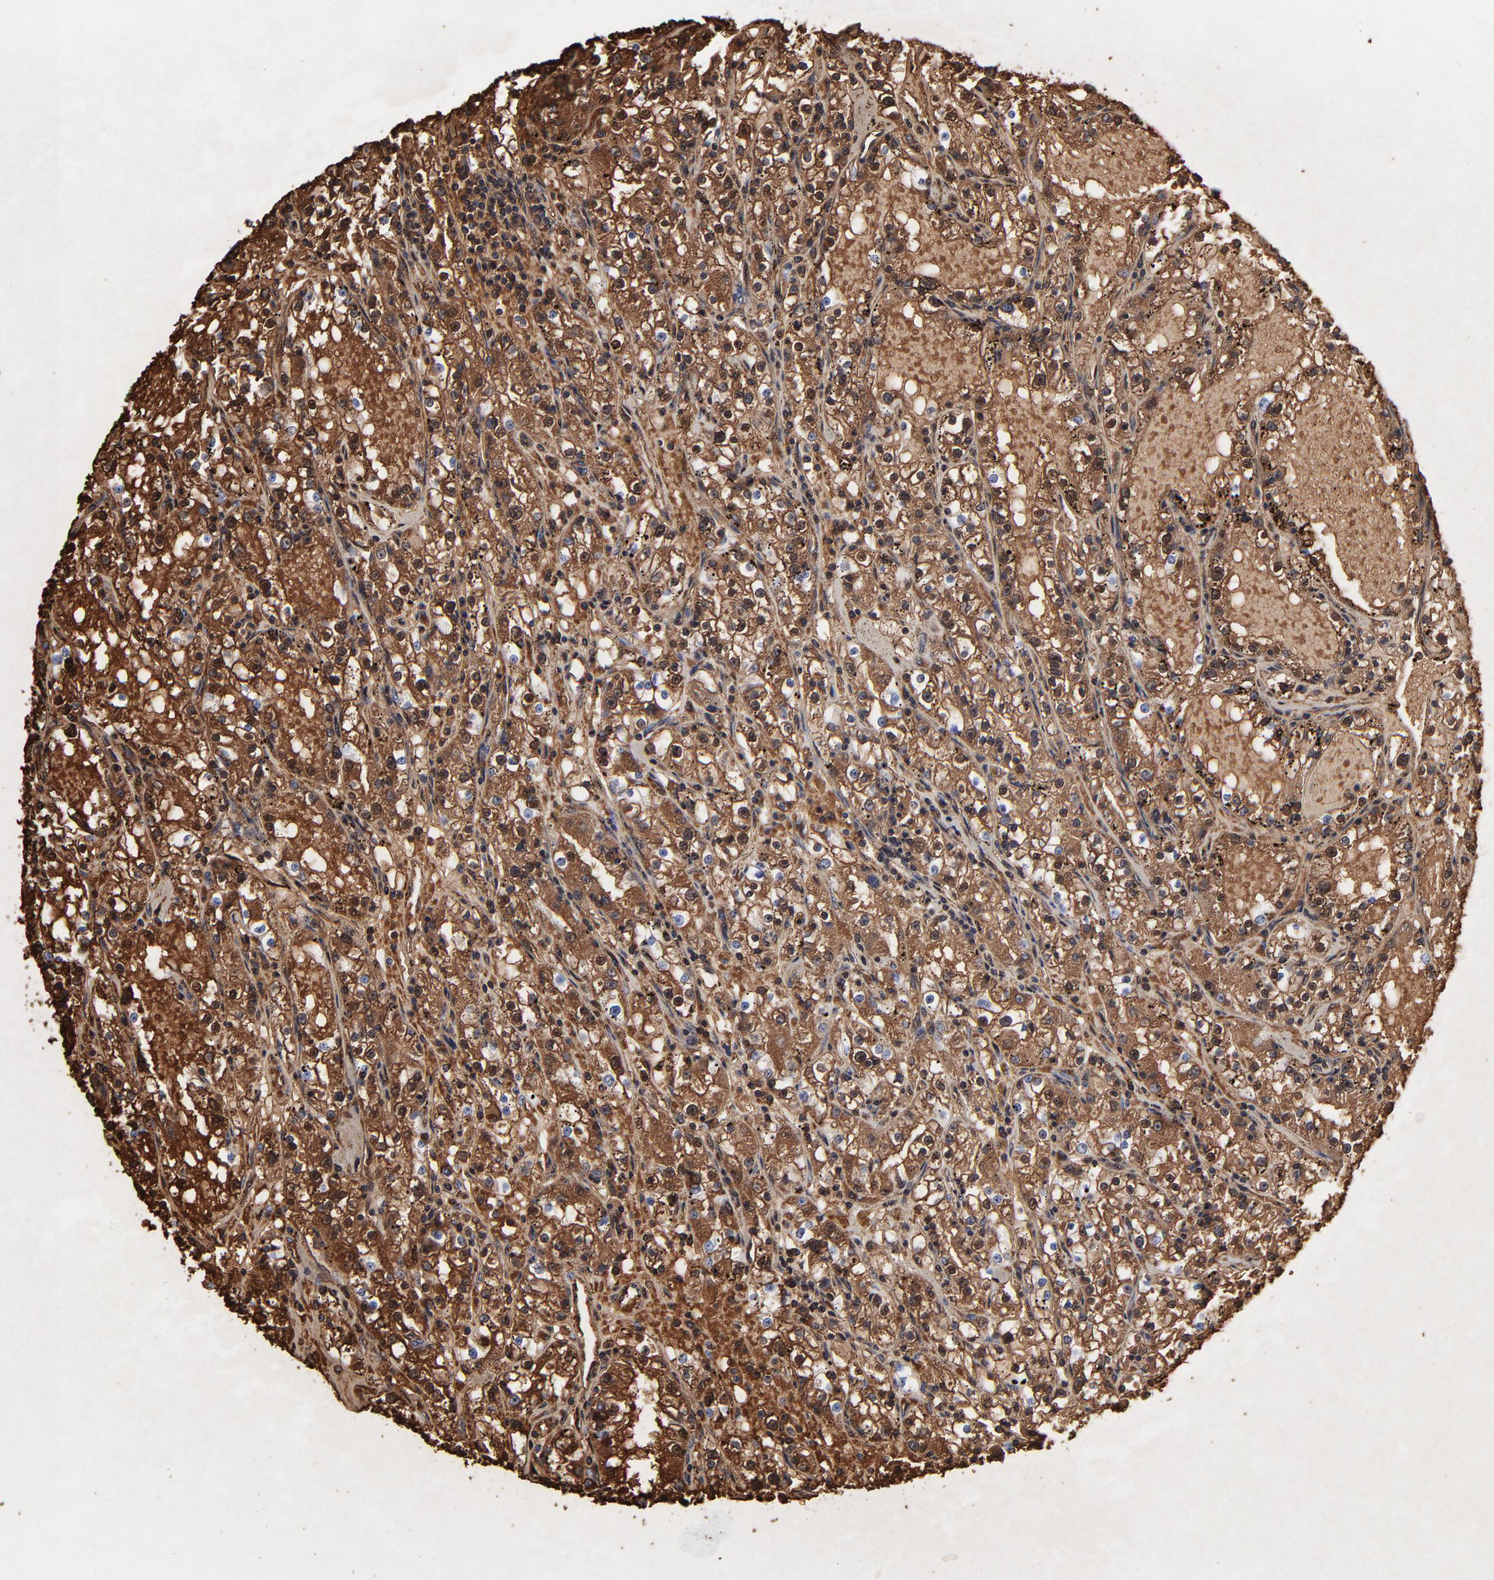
{"staining": {"intensity": "moderate", "quantity": ">75%", "location": "cytoplasmic/membranous"}, "tissue": "renal cancer", "cell_type": "Tumor cells", "image_type": "cancer", "snomed": [{"axis": "morphology", "description": "Adenocarcinoma, NOS"}, {"axis": "topography", "description": "Kidney"}], "caption": "Immunohistochemical staining of adenocarcinoma (renal) shows medium levels of moderate cytoplasmic/membranous expression in about >75% of tumor cells. The staining was performed using DAB, with brown indicating positive protein expression. Nuclei are stained blue with hematoxylin.", "gene": "PAG1", "patient": {"sex": "male", "age": 56}}